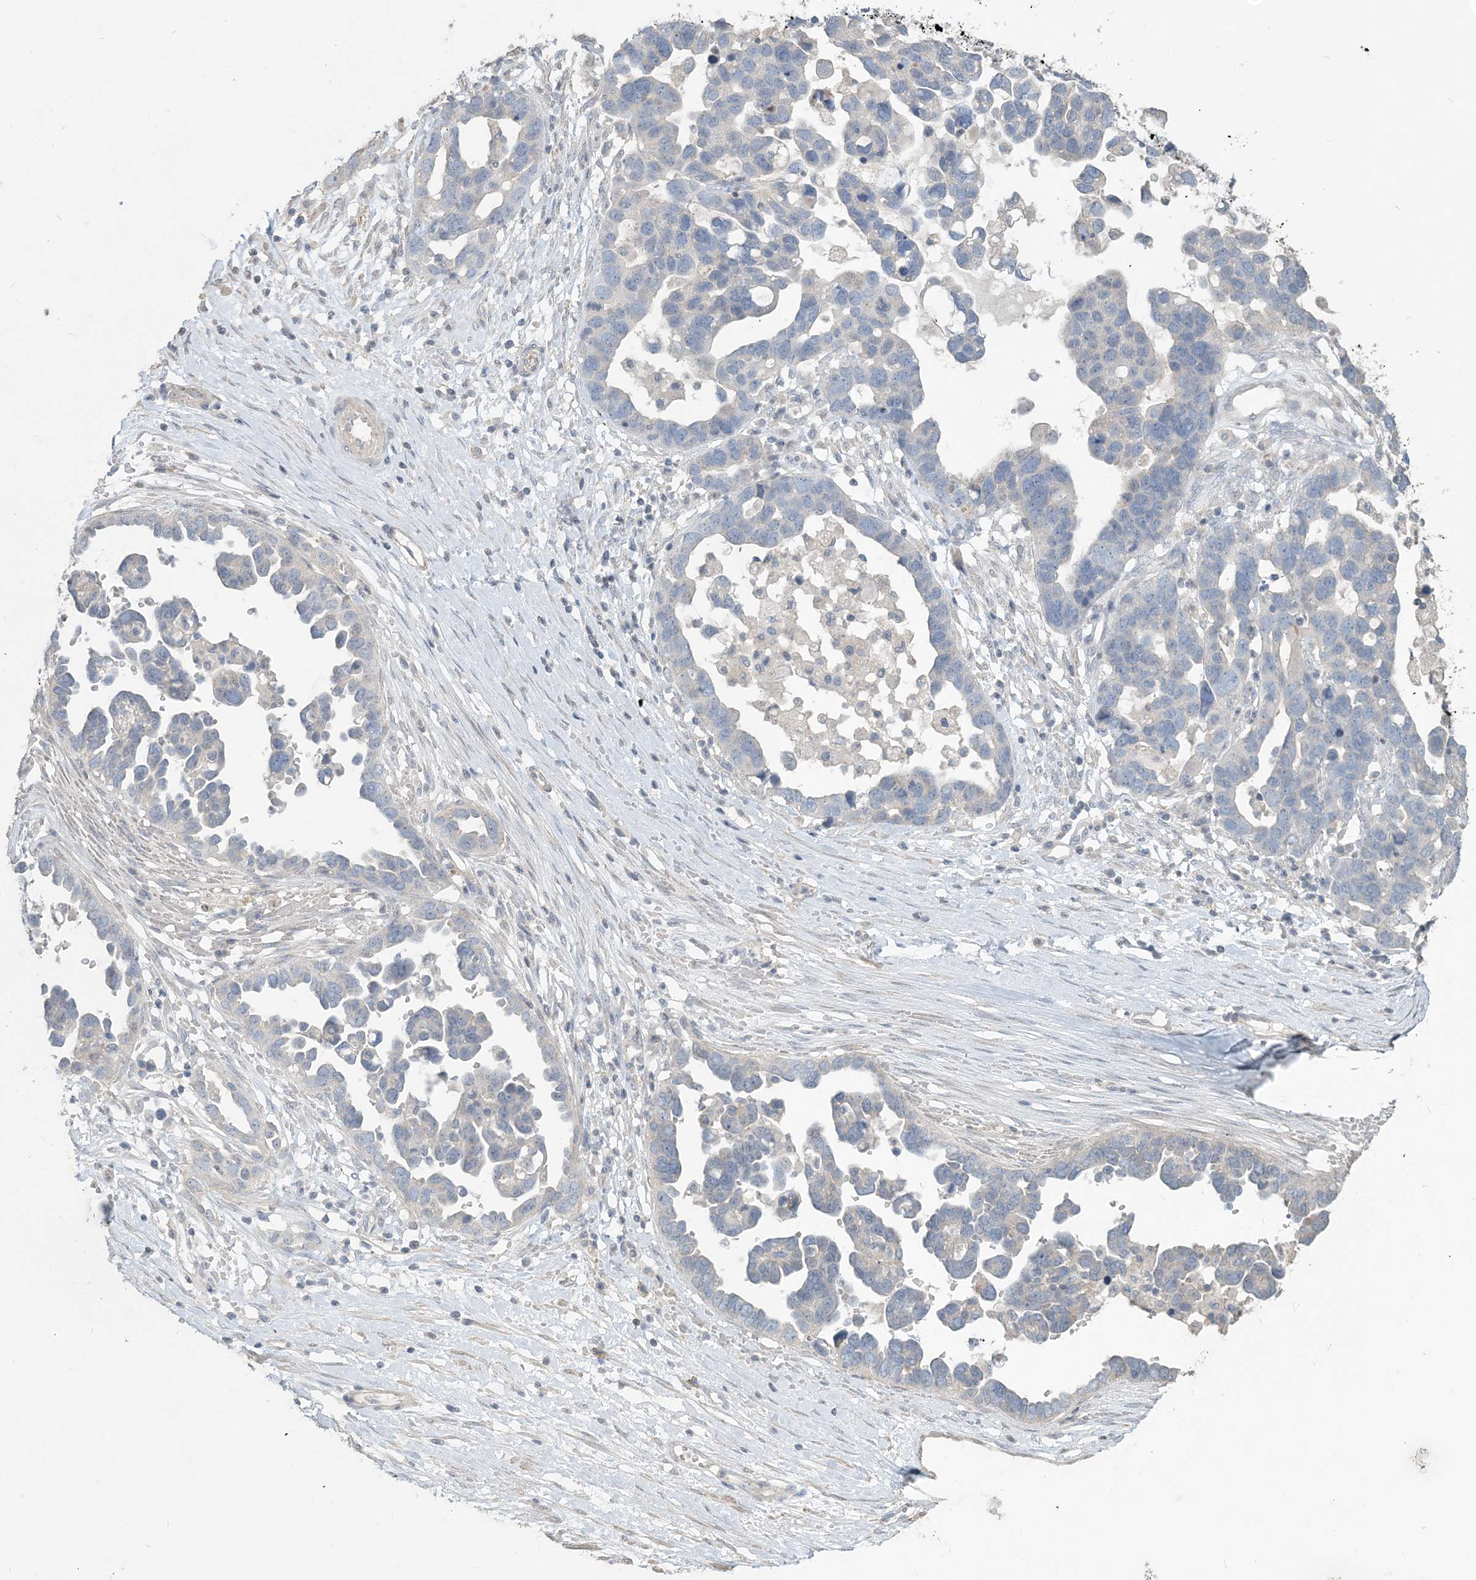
{"staining": {"intensity": "negative", "quantity": "none", "location": "none"}, "tissue": "ovarian cancer", "cell_type": "Tumor cells", "image_type": "cancer", "snomed": [{"axis": "morphology", "description": "Cystadenocarcinoma, serous, NOS"}, {"axis": "topography", "description": "Ovary"}], "caption": "Ovarian serous cystadenocarcinoma was stained to show a protein in brown. There is no significant positivity in tumor cells.", "gene": "NPHS2", "patient": {"sex": "female", "age": 54}}